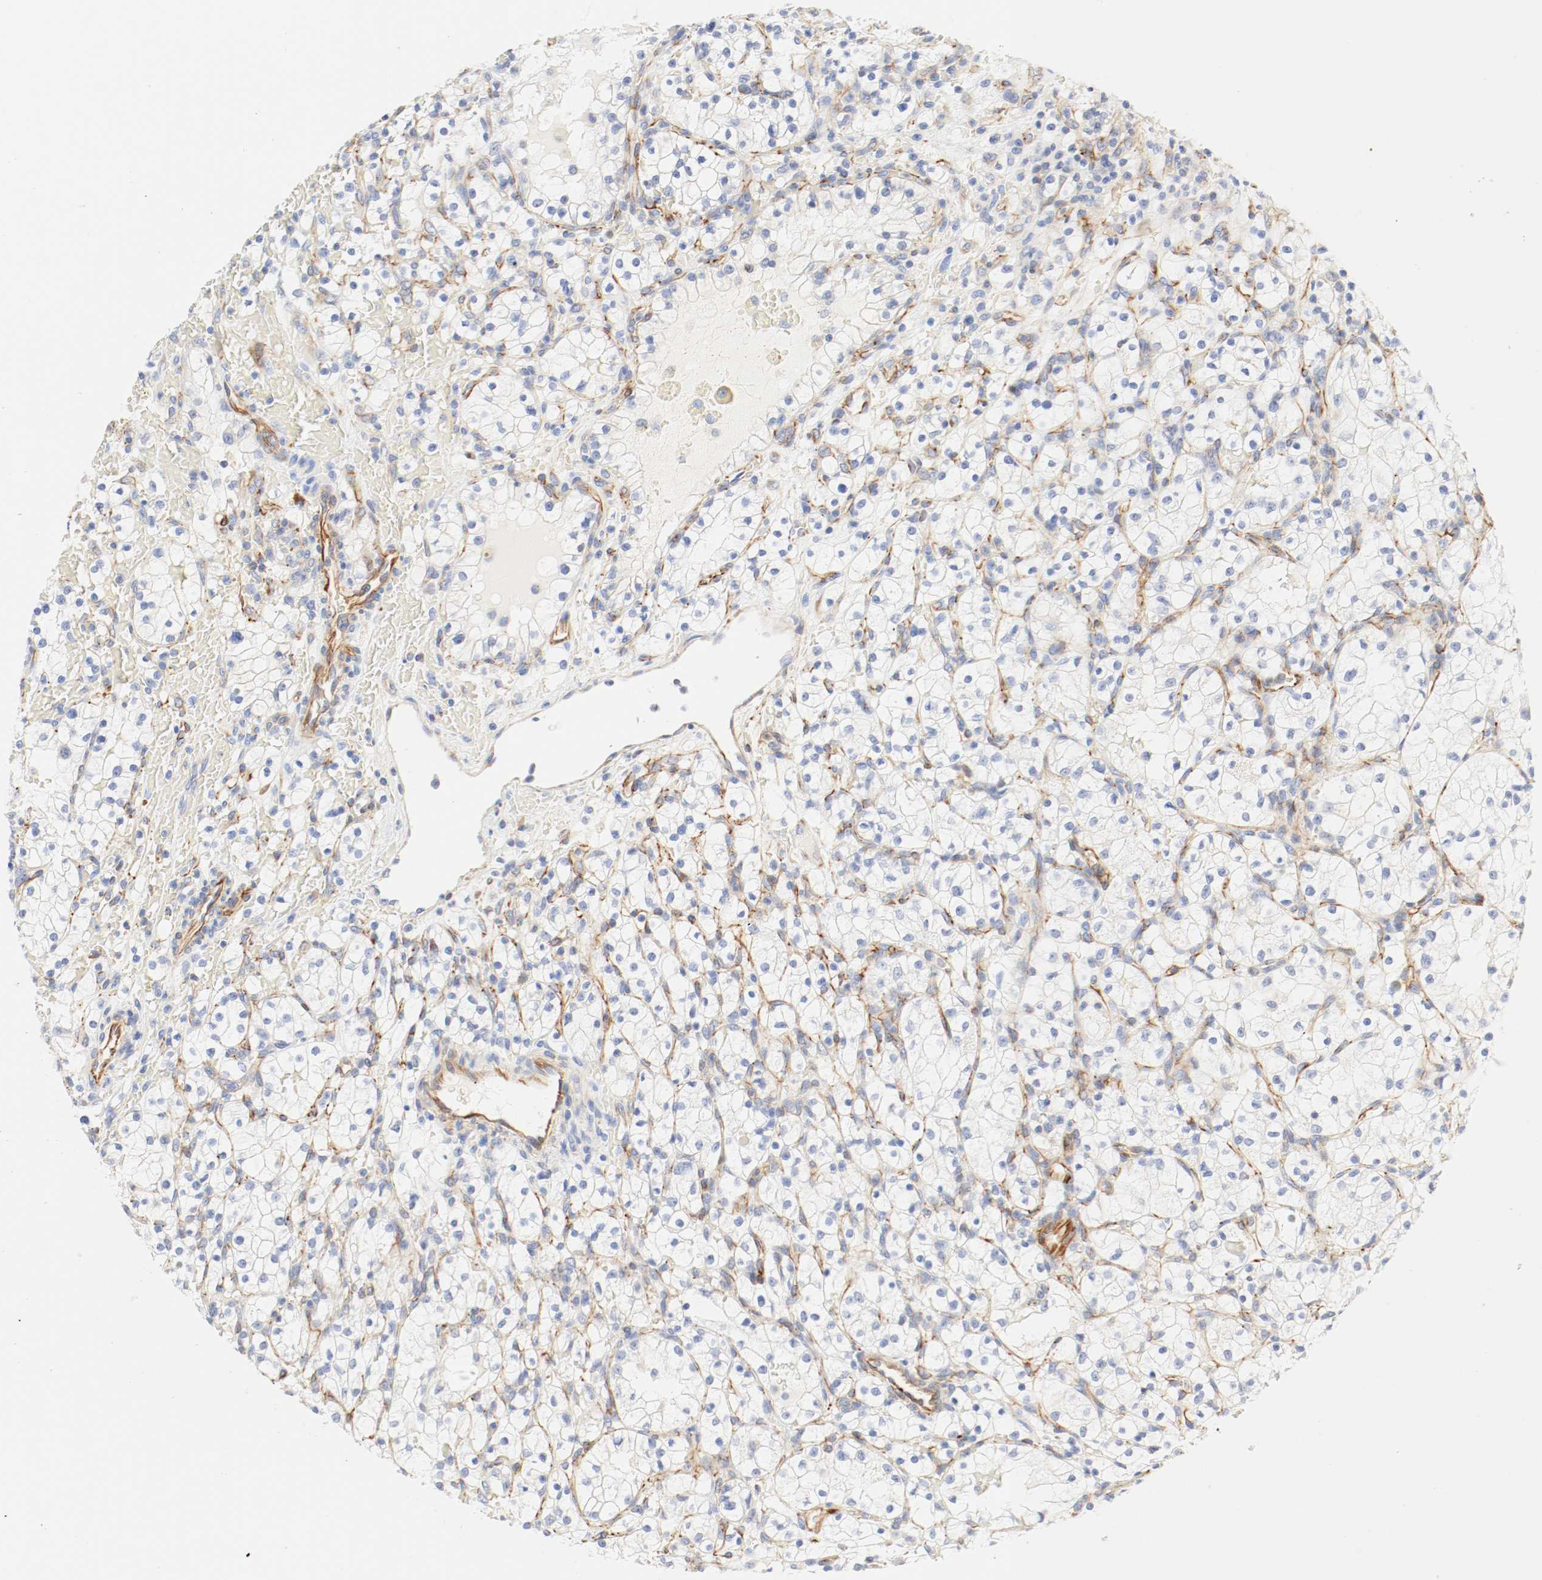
{"staining": {"intensity": "negative", "quantity": "none", "location": "none"}, "tissue": "renal cancer", "cell_type": "Tumor cells", "image_type": "cancer", "snomed": [{"axis": "morphology", "description": "Normal tissue, NOS"}, {"axis": "morphology", "description": "Adenocarcinoma, NOS"}, {"axis": "topography", "description": "Kidney"}], "caption": "Adenocarcinoma (renal) stained for a protein using immunohistochemistry demonstrates no staining tumor cells.", "gene": "GIT1", "patient": {"sex": "female", "age": 55}}